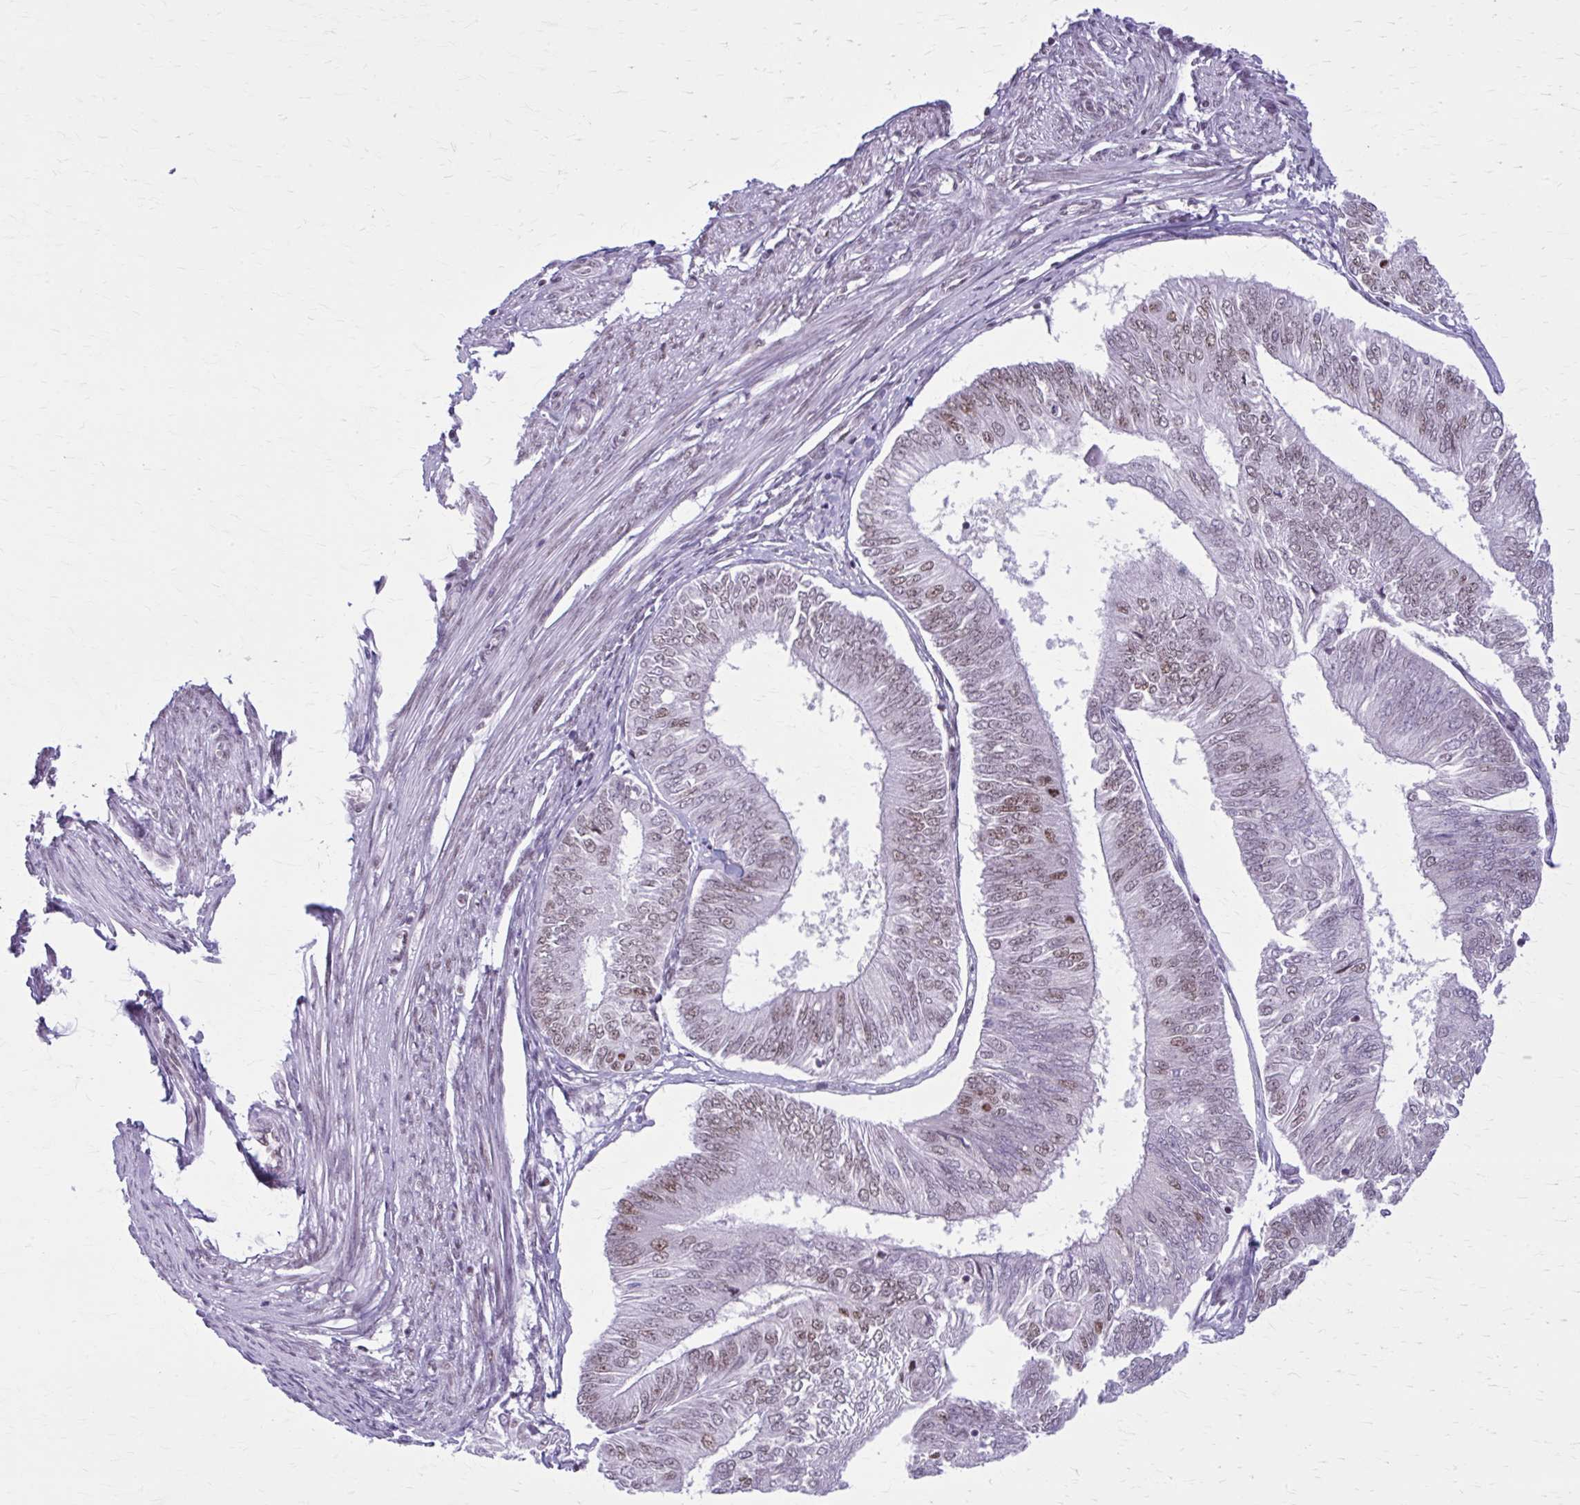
{"staining": {"intensity": "moderate", "quantity": "25%-75%", "location": "nuclear"}, "tissue": "endometrial cancer", "cell_type": "Tumor cells", "image_type": "cancer", "snomed": [{"axis": "morphology", "description": "Adenocarcinoma, NOS"}, {"axis": "topography", "description": "Endometrium"}], "caption": "This is an image of IHC staining of endometrial adenocarcinoma, which shows moderate staining in the nuclear of tumor cells.", "gene": "PABIR1", "patient": {"sex": "female", "age": 58}}